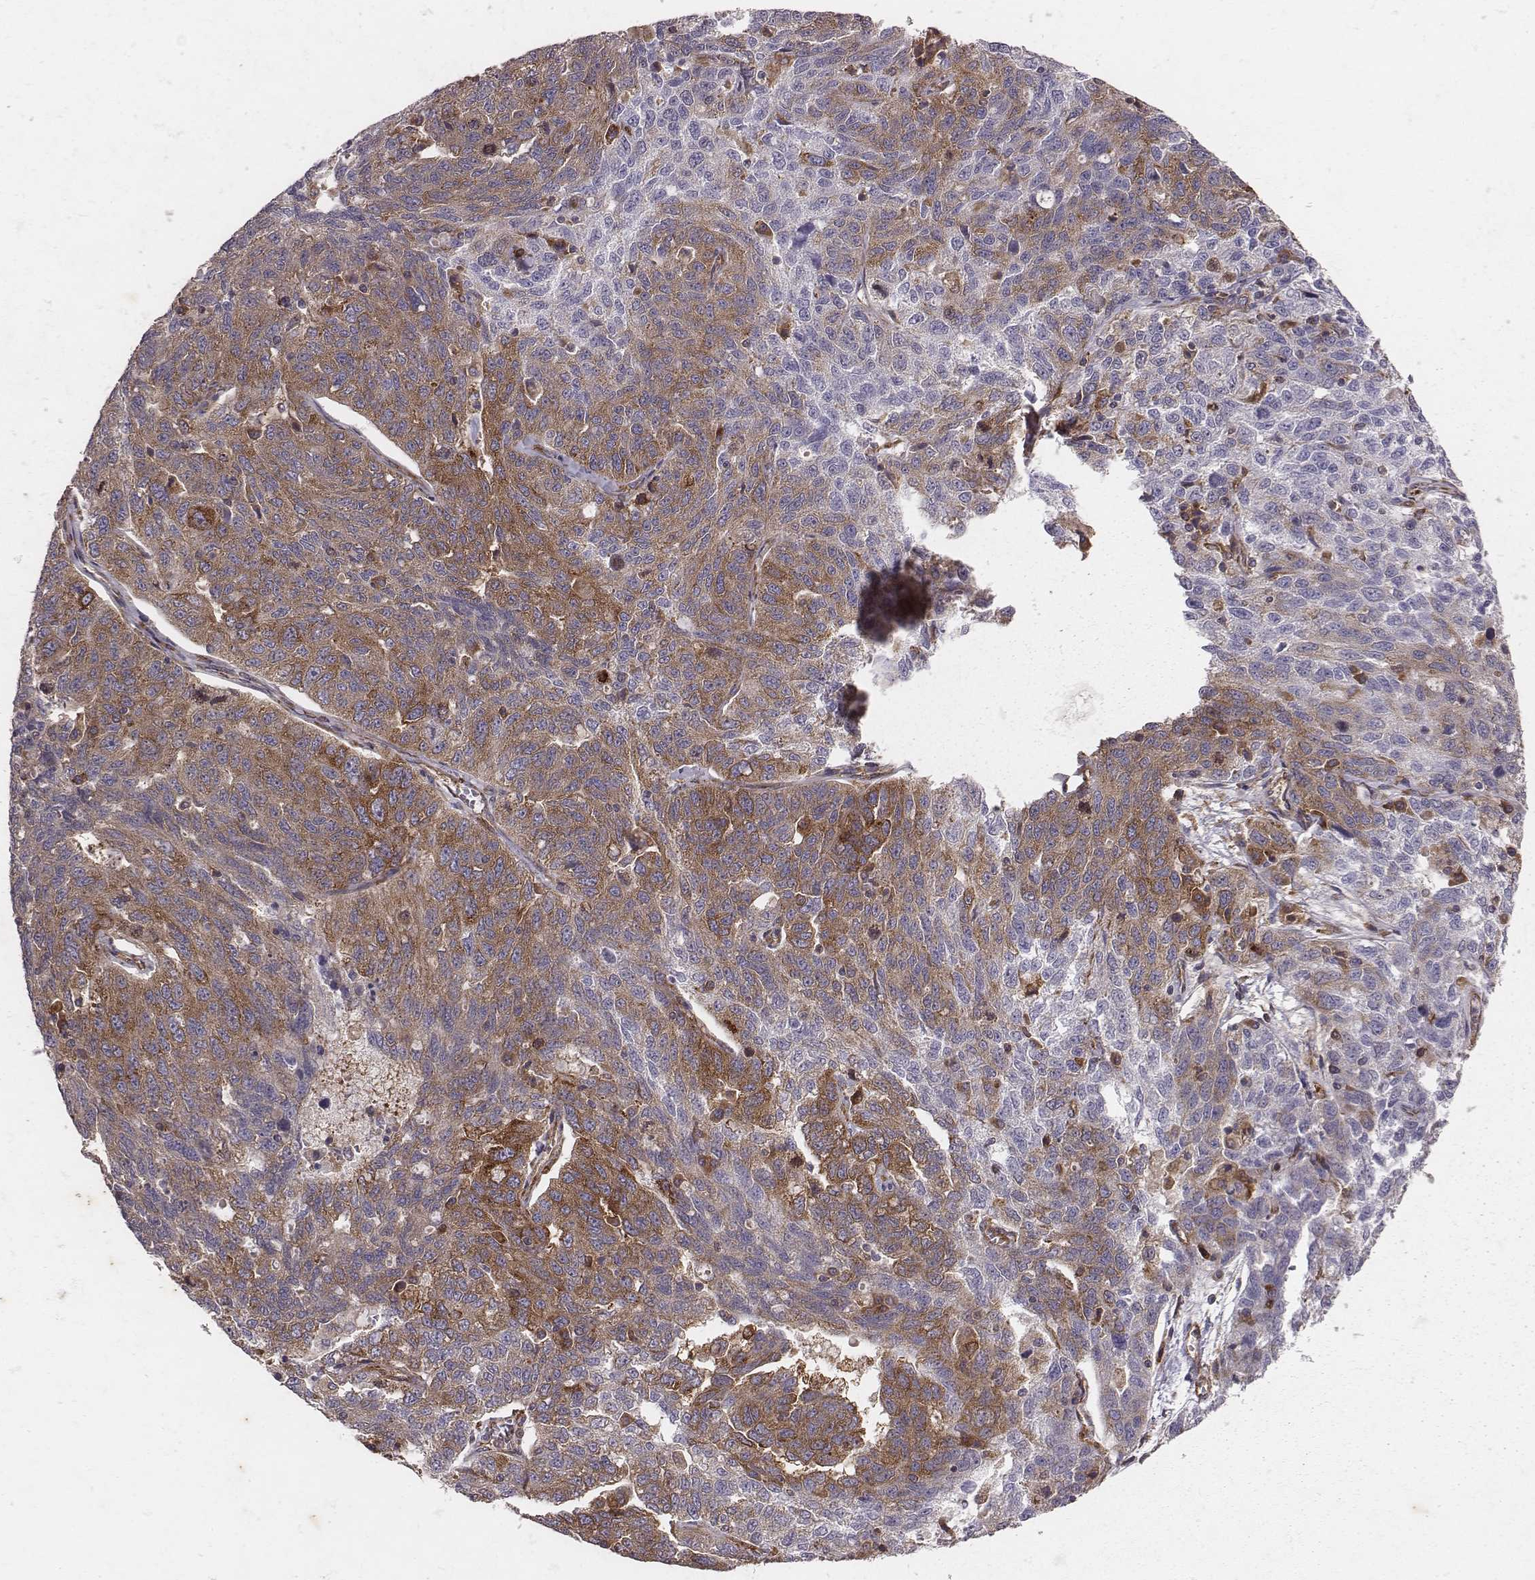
{"staining": {"intensity": "moderate", "quantity": ">75%", "location": "cytoplasmic/membranous"}, "tissue": "ovarian cancer", "cell_type": "Tumor cells", "image_type": "cancer", "snomed": [{"axis": "morphology", "description": "Cystadenocarcinoma, serous, NOS"}, {"axis": "topography", "description": "Ovary"}], "caption": "Ovarian cancer (serous cystadenocarcinoma) was stained to show a protein in brown. There is medium levels of moderate cytoplasmic/membranous expression in approximately >75% of tumor cells.", "gene": "TXLNA", "patient": {"sex": "female", "age": 71}}